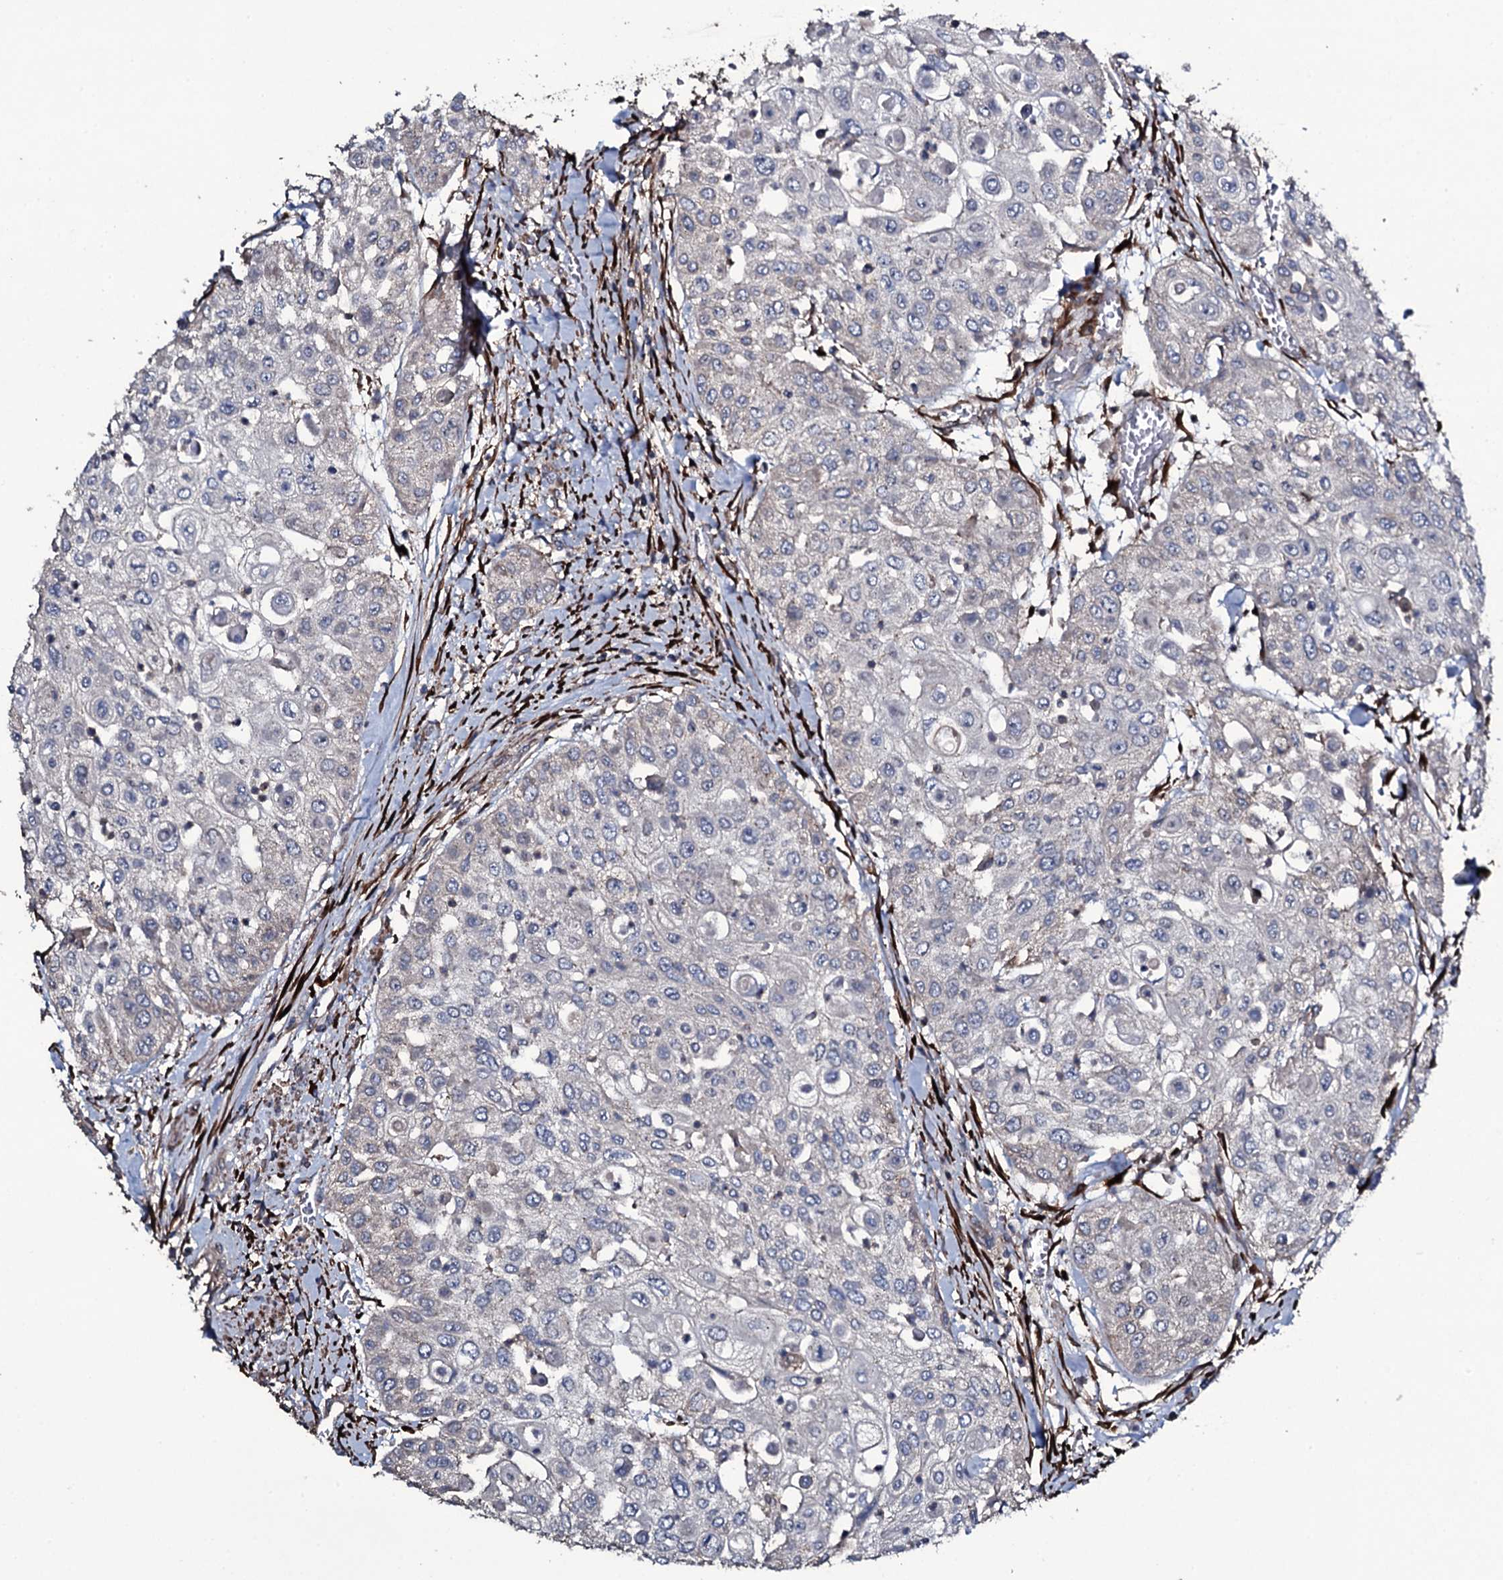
{"staining": {"intensity": "negative", "quantity": "none", "location": "none"}, "tissue": "urothelial cancer", "cell_type": "Tumor cells", "image_type": "cancer", "snomed": [{"axis": "morphology", "description": "Urothelial carcinoma, High grade"}, {"axis": "topography", "description": "Urinary bladder"}], "caption": "Immunohistochemistry (IHC) histopathology image of human urothelial carcinoma (high-grade) stained for a protein (brown), which demonstrates no staining in tumor cells.", "gene": "WIPF3", "patient": {"sex": "female", "age": 79}}